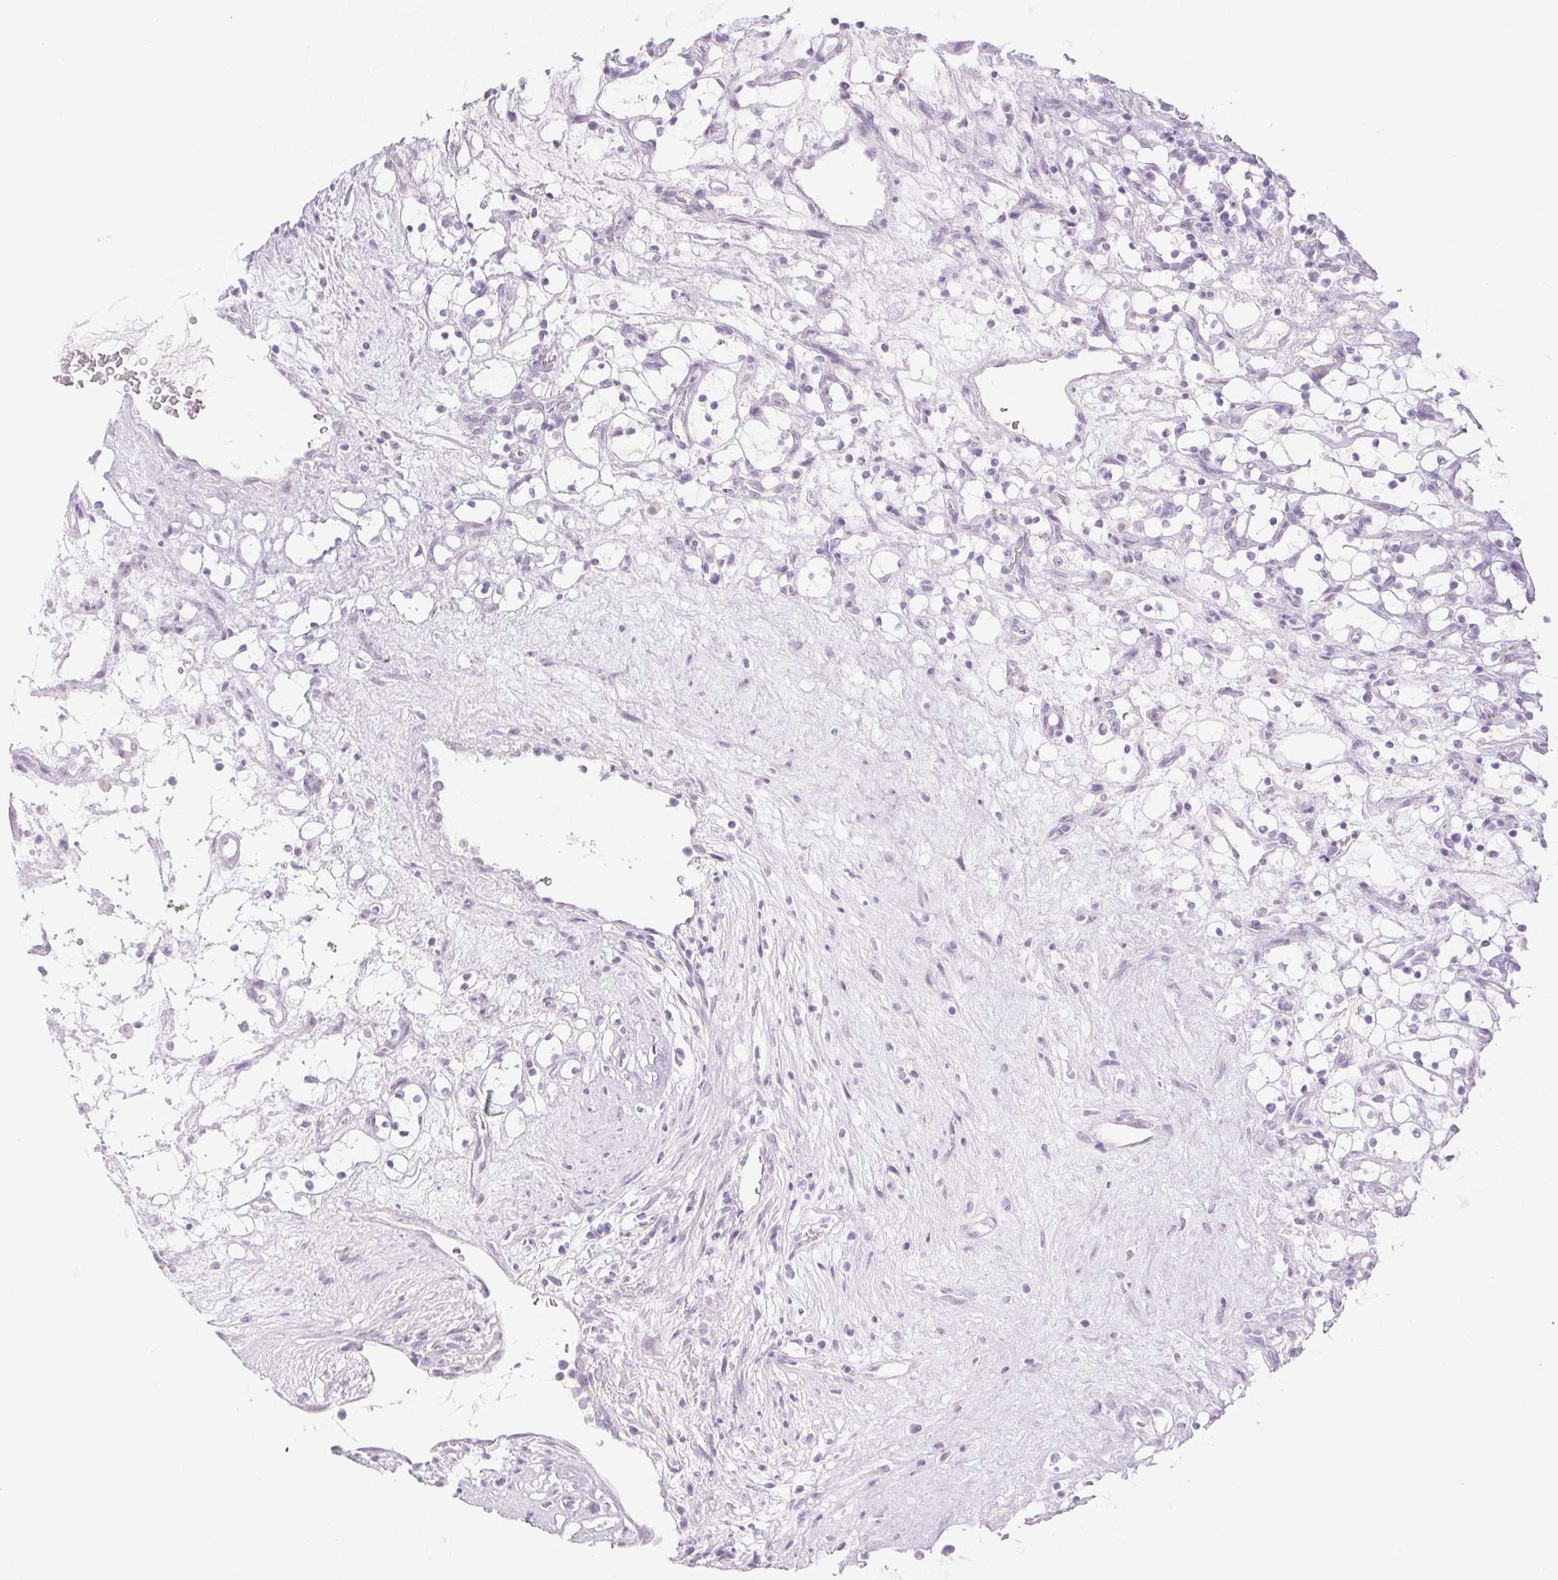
{"staining": {"intensity": "negative", "quantity": "none", "location": "none"}, "tissue": "renal cancer", "cell_type": "Tumor cells", "image_type": "cancer", "snomed": [{"axis": "morphology", "description": "Adenocarcinoma, NOS"}, {"axis": "topography", "description": "Kidney"}], "caption": "Protein analysis of renal adenocarcinoma exhibits no significant expression in tumor cells.", "gene": "PI3", "patient": {"sex": "female", "age": 69}}